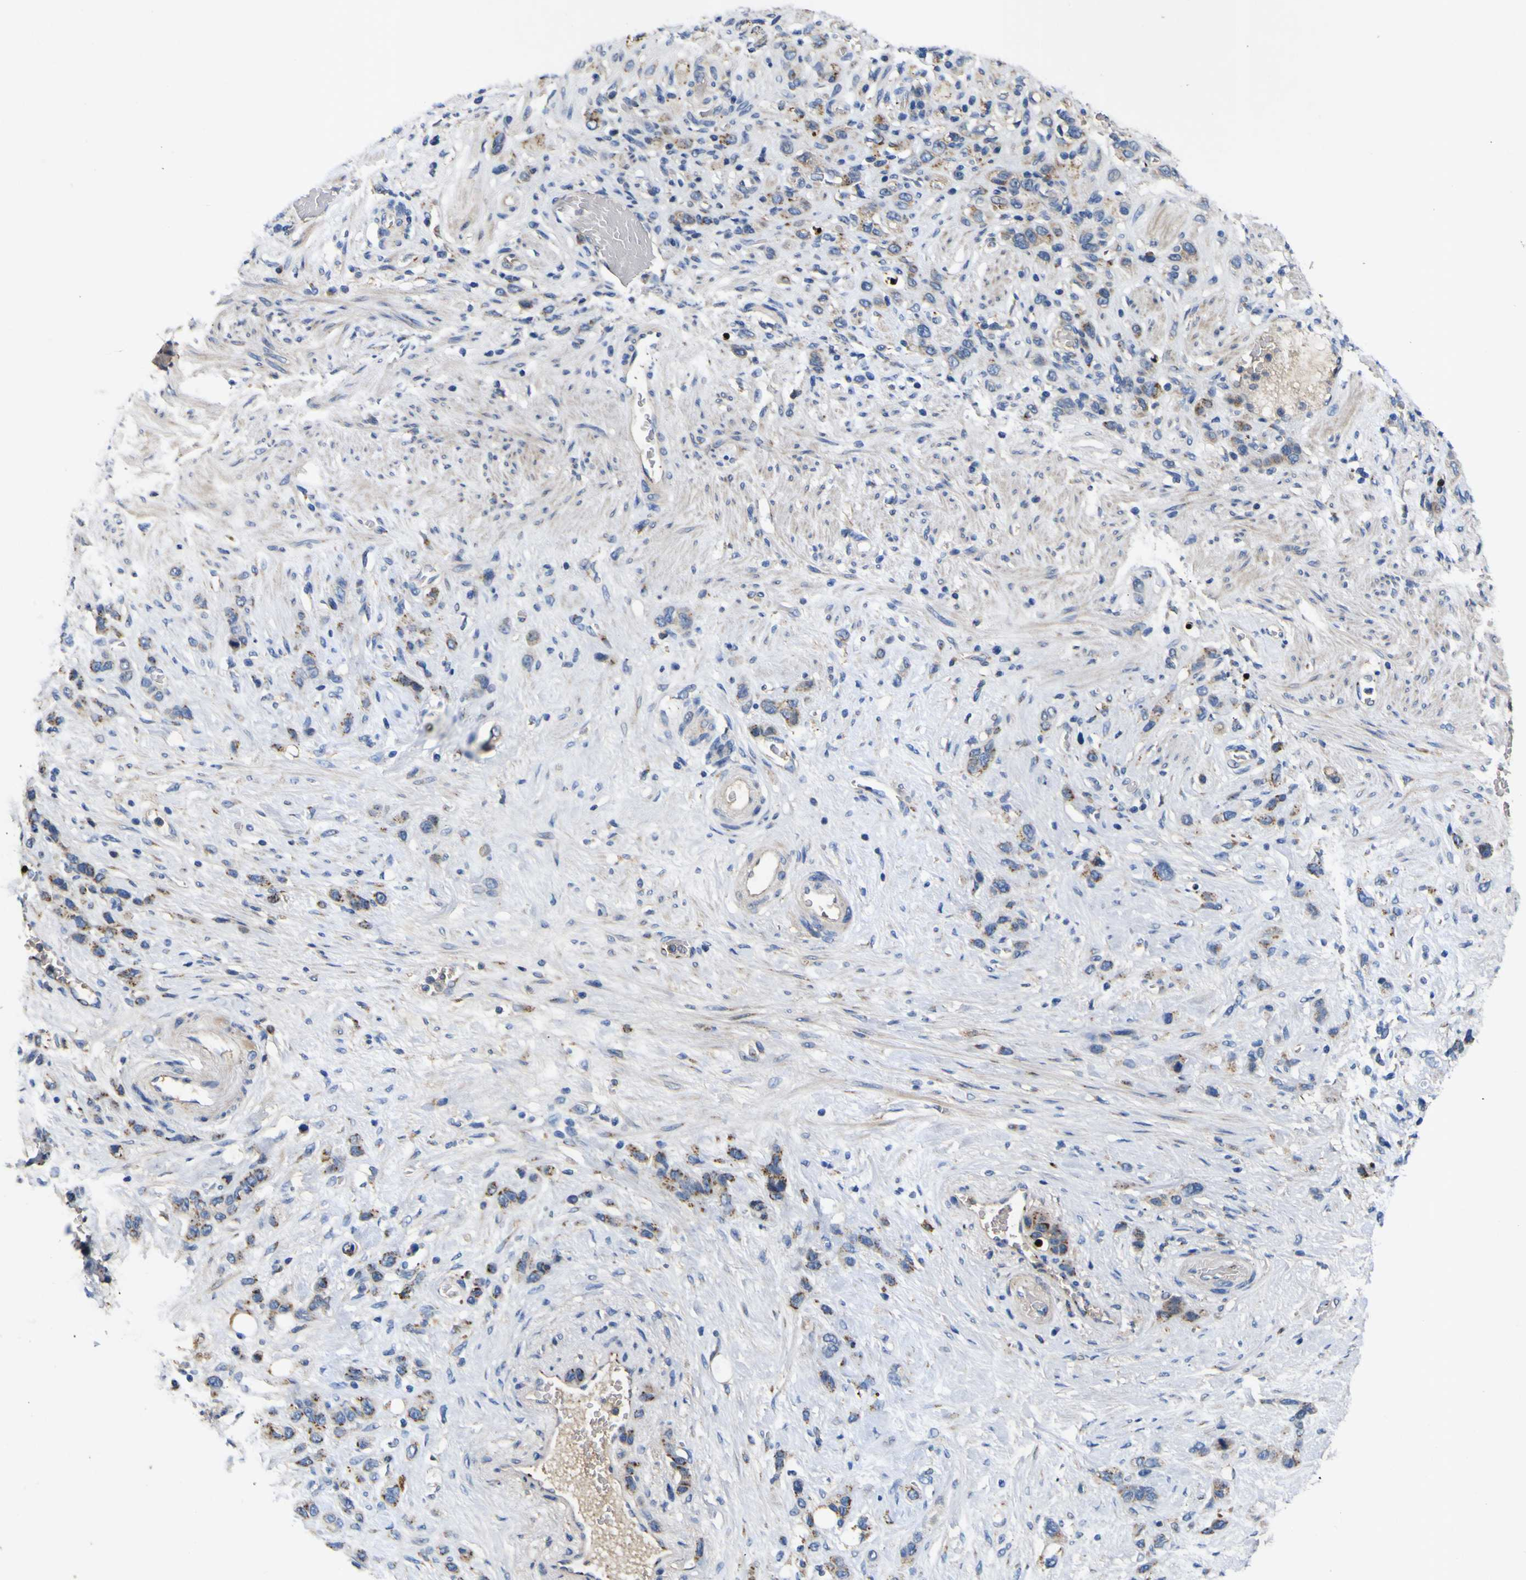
{"staining": {"intensity": "moderate", "quantity": ">75%", "location": "cytoplasmic/membranous"}, "tissue": "stomach cancer", "cell_type": "Tumor cells", "image_type": "cancer", "snomed": [{"axis": "morphology", "description": "Adenocarcinoma, NOS"}, {"axis": "morphology", "description": "Adenocarcinoma, High grade"}, {"axis": "topography", "description": "Stomach, upper"}, {"axis": "topography", "description": "Stomach, lower"}], "caption": "Immunohistochemical staining of stomach cancer (high-grade adenocarcinoma) shows medium levels of moderate cytoplasmic/membranous positivity in approximately >75% of tumor cells. The protein is shown in brown color, while the nuclei are stained blue.", "gene": "COA1", "patient": {"sex": "female", "age": 65}}